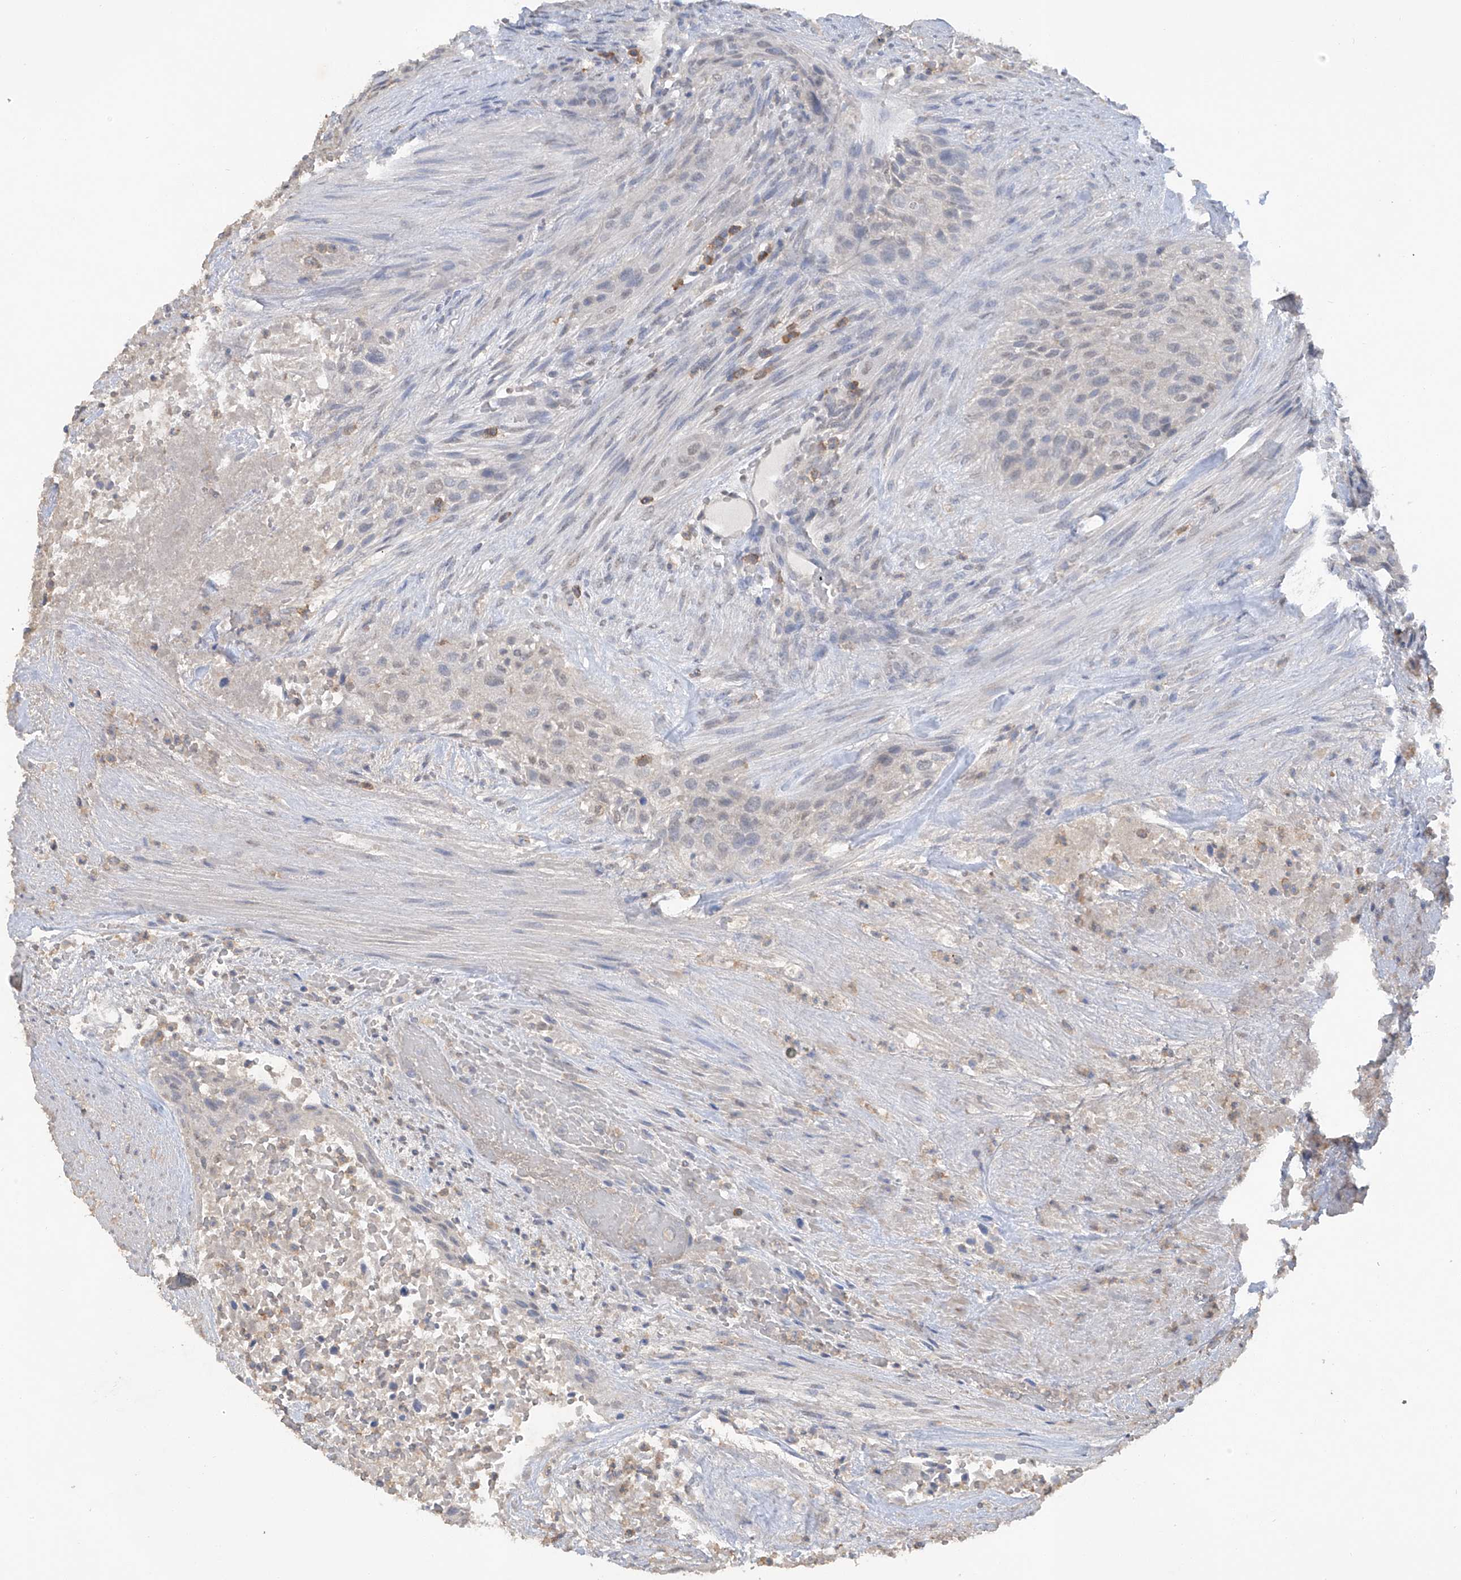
{"staining": {"intensity": "negative", "quantity": "none", "location": "none"}, "tissue": "urothelial cancer", "cell_type": "Tumor cells", "image_type": "cancer", "snomed": [{"axis": "morphology", "description": "Urothelial carcinoma, High grade"}, {"axis": "topography", "description": "Urinary bladder"}], "caption": "This micrograph is of urothelial carcinoma (high-grade) stained with IHC to label a protein in brown with the nuclei are counter-stained blue. There is no positivity in tumor cells.", "gene": "HAS3", "patient": {"sex": "male", "age": 35}}